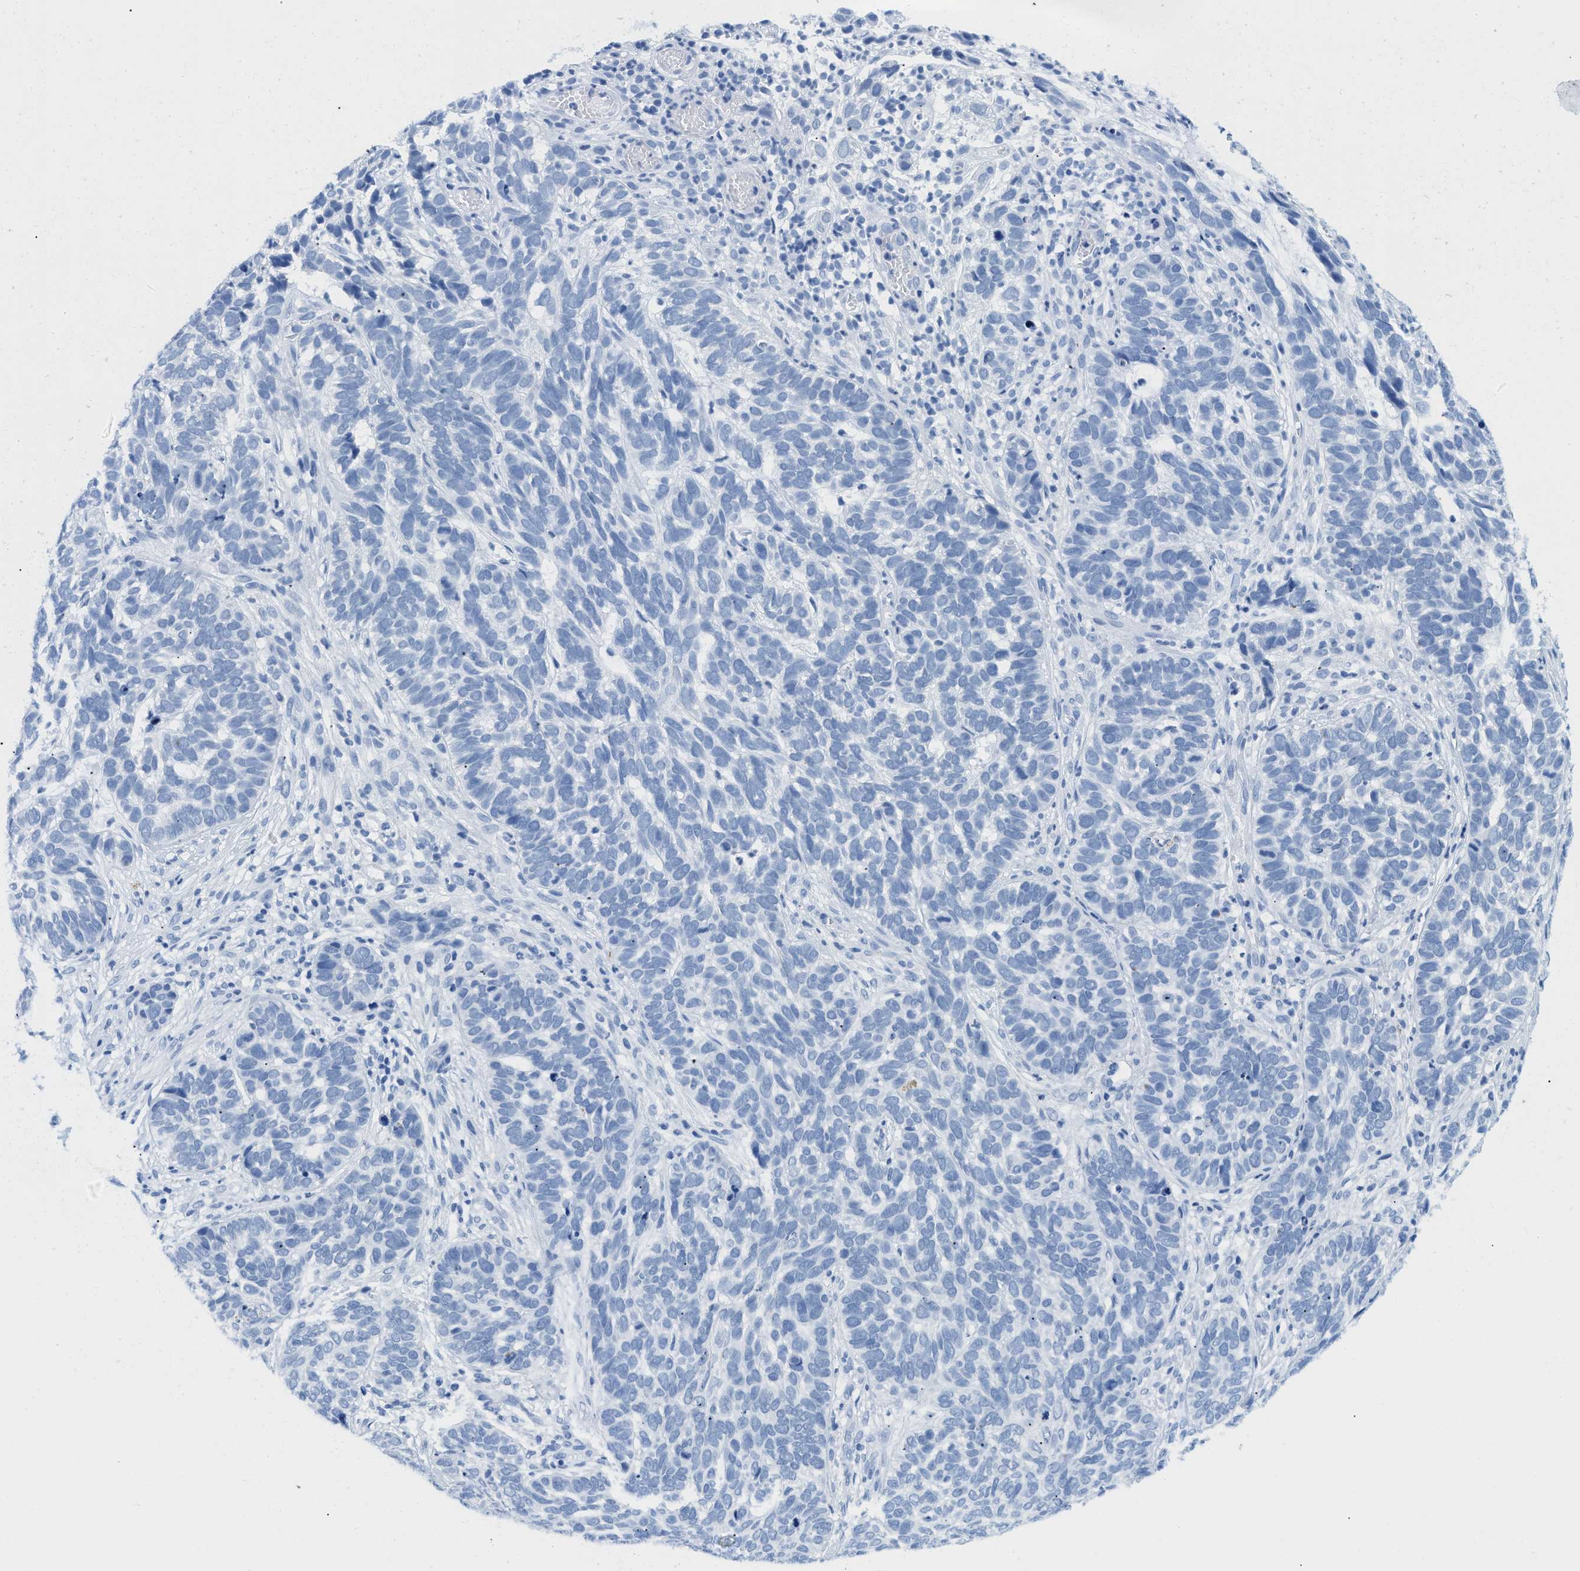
{"staining": {"intensity": "negative", "quantity": "none", "location": "none"}, "tissue": "skin cancer", "cell_type": "Tumor cells", "image_type": "cancer", "snomed": [{"axis": "morphology", "description": "Basal cell carcinoma"}, {"axis": "topography", "description": "Skin"}], "caption": "This is an immunohistochemistry (IHC) image of skin cancer. There is no staining in tumor cells.", "gene": "GSN", "patient": {"sex": "male", "age": 87}}